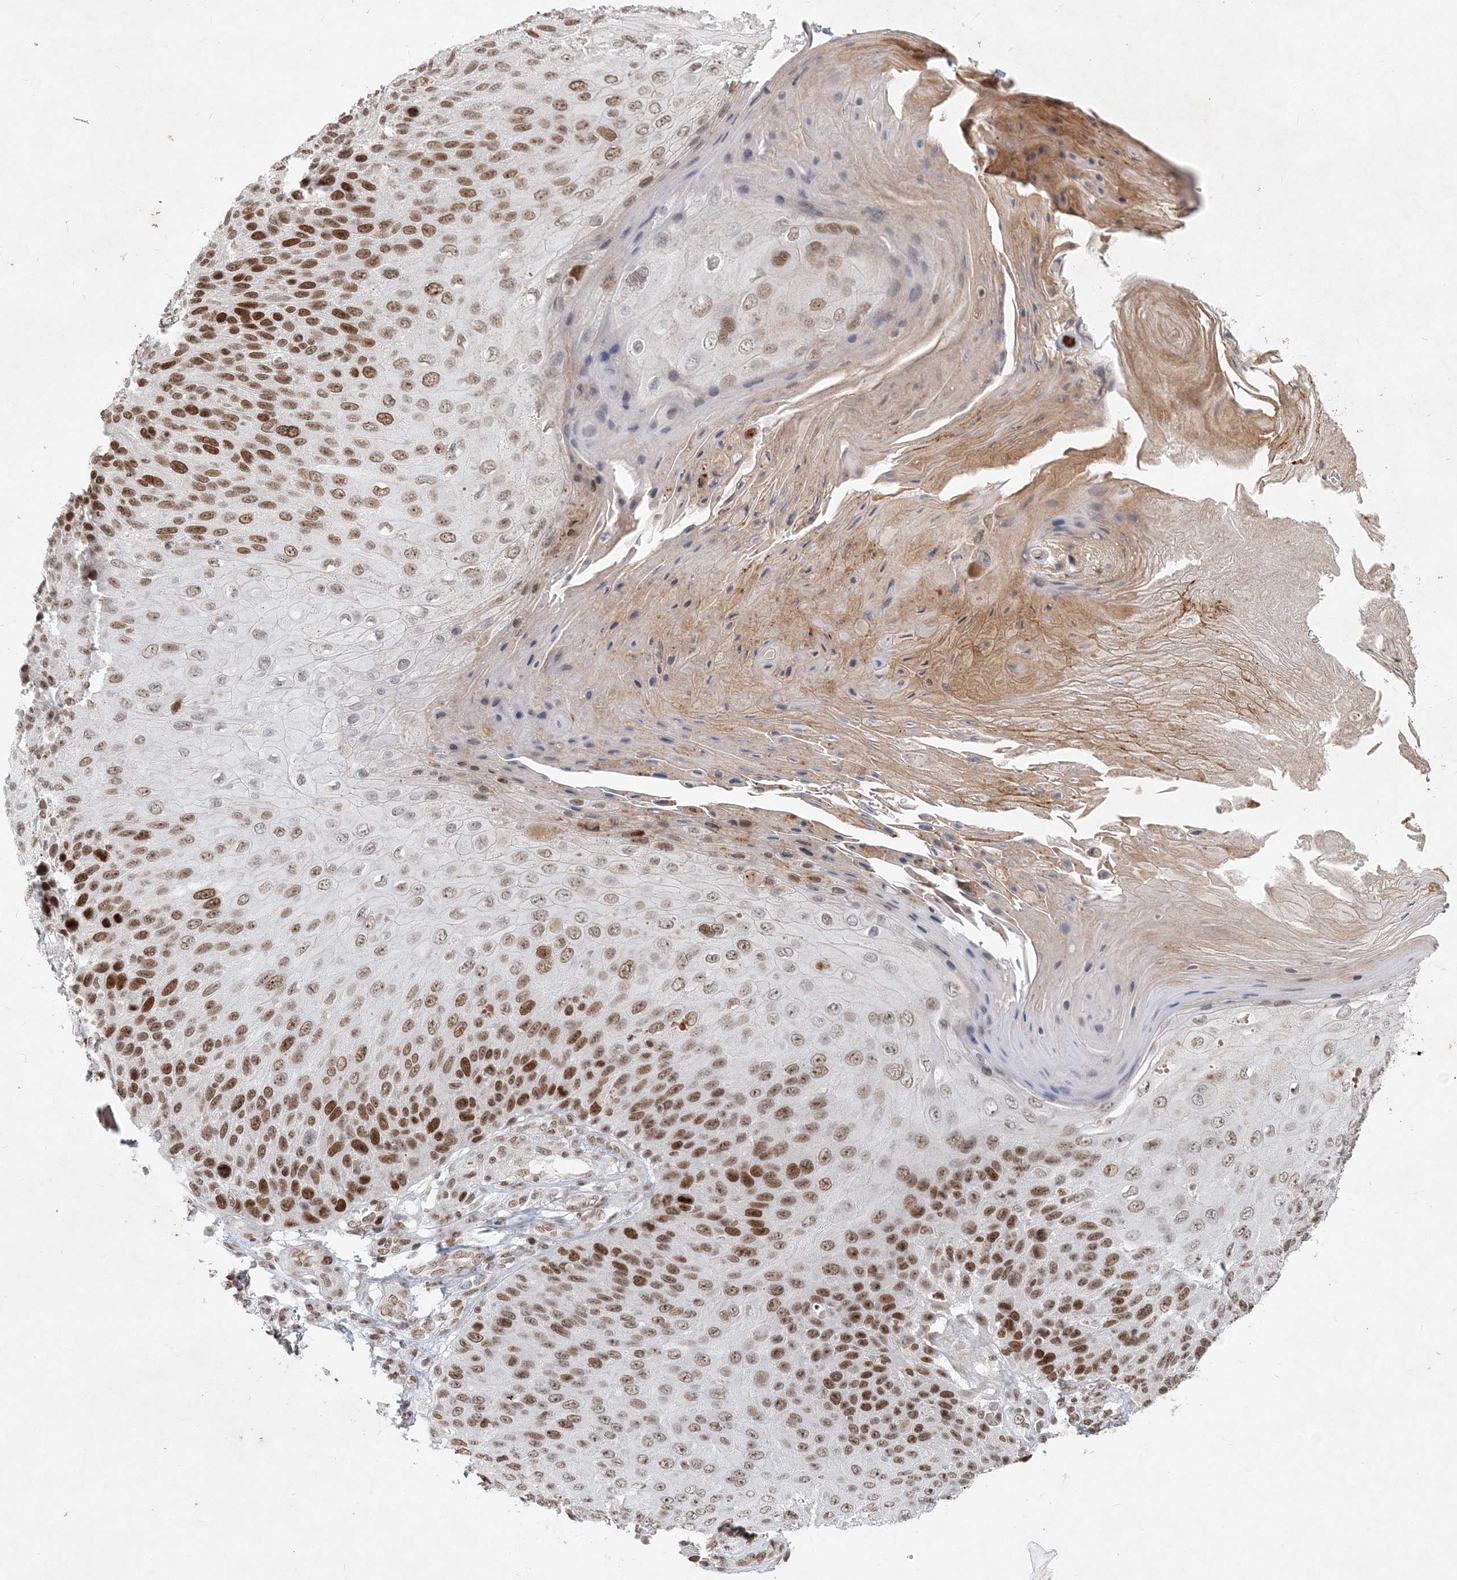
{"staining": {"intensity": "strong", "quantity": ">75%", "location": "nuclear"}, "tissue": "skin cancer", "cell_type": "Tumor cells", "image_type": "cancer", "snomed": [{"axis": "morphology", "description": "Squamous cell carcinoma, NOS"}, {"axis": "topography", "description": "Skin"}], "caption": "Immunohistochemistry micrograph of human skin cancer stained for a protein (brown), which shows high levels of strong nuclear expression in approximately >75% of tumor cells.", "gene": "BAZ1B", "patient": {"sex": "female", "age": 88}}